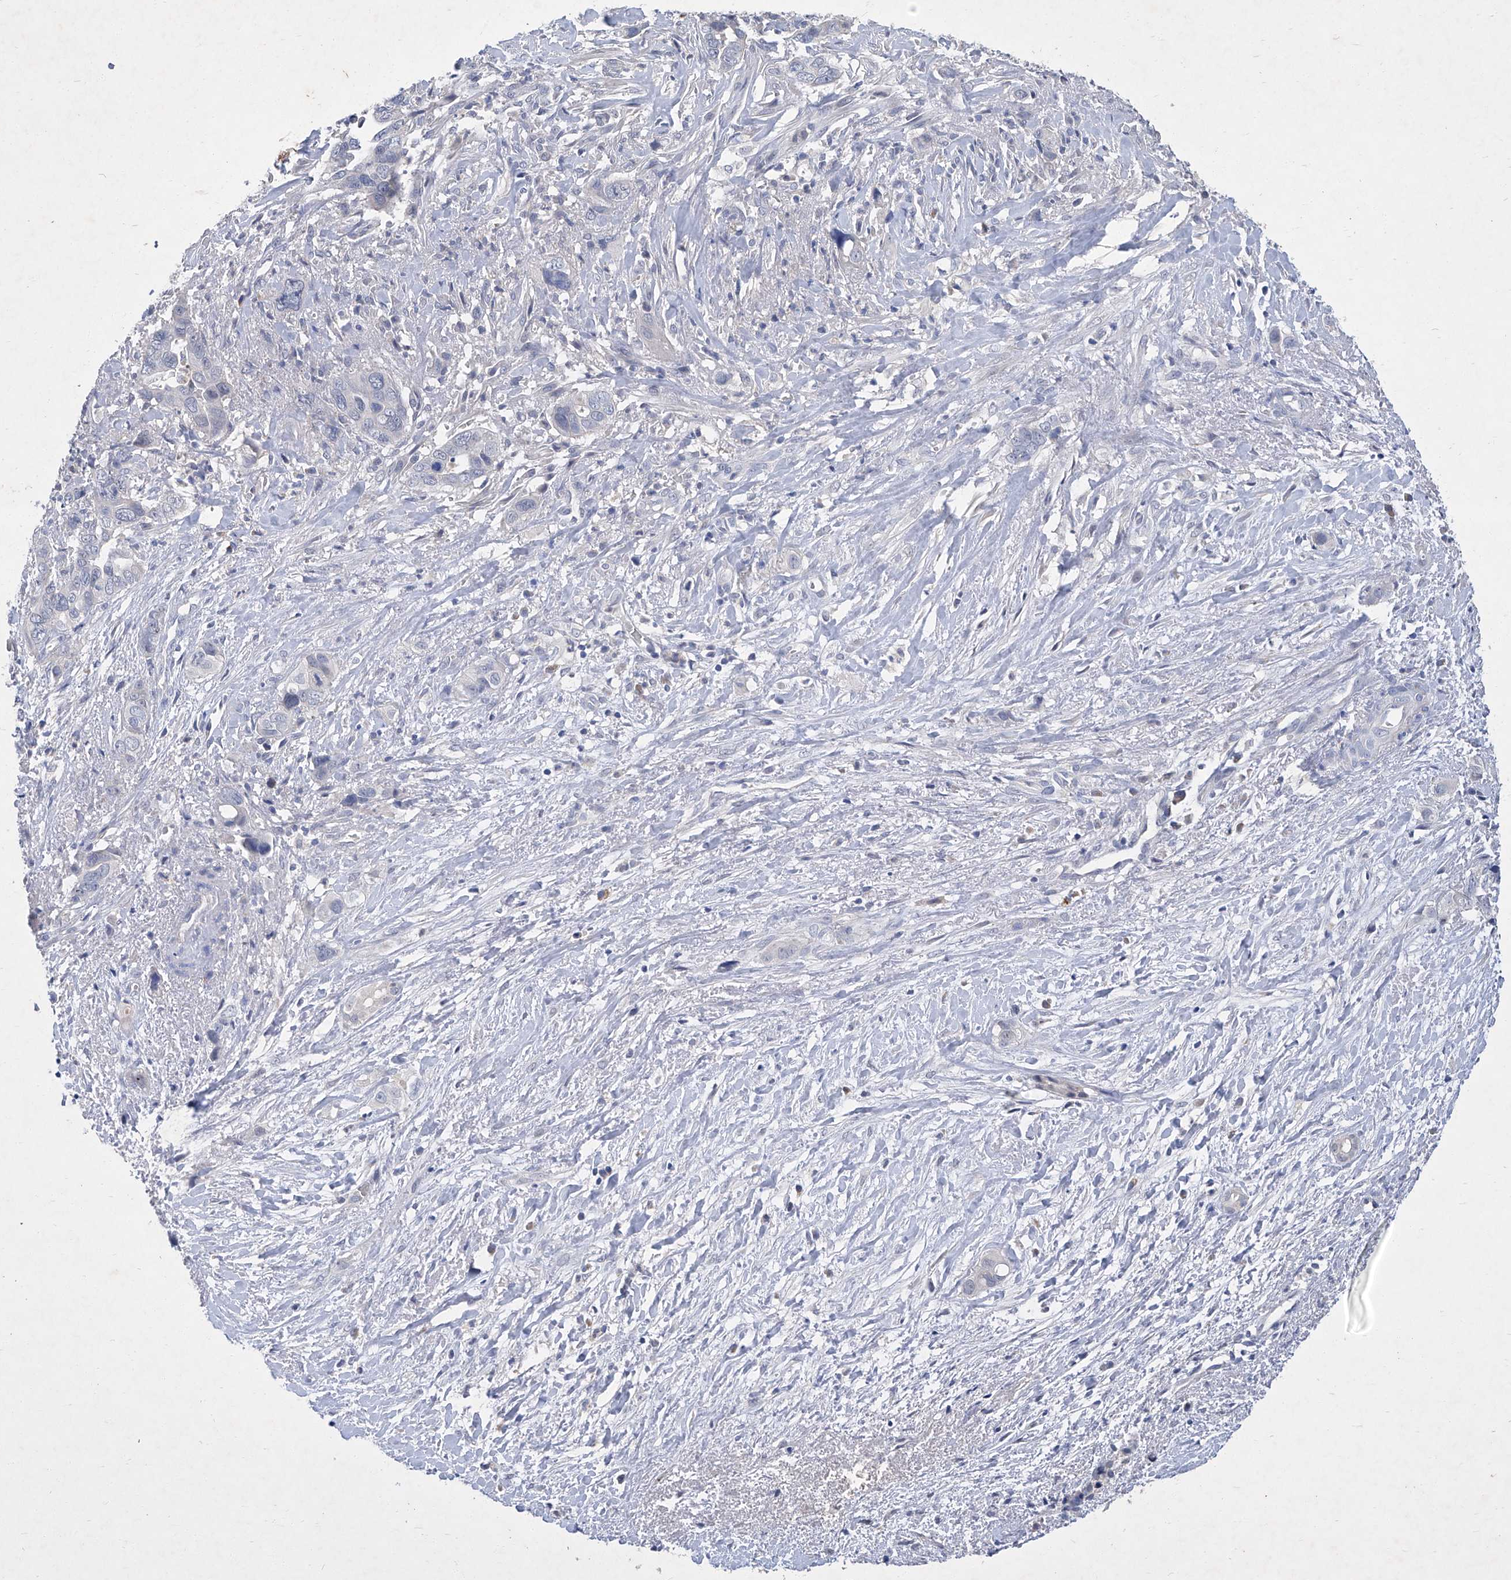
{"staining": {"intensity": "negative", "quantity": "none", "location": "none"}, "tissue": "liver cancer", "cell_type": "Tumor cells", "image_type": "cancer", "snomed": [{"axis": "morphology", "description": "Cholangiocarcinoma"}, {"axis": "topography", "description": "Liver"}], "caption": "This is a photomicrograph of immunohistochemistry staining of liver cancer (cholangiocarcinoma), which shows no expression in tumor cells. (Brightfield microscopy of DAB immunohistochemistry at high magnification).", "gene": "SBK2", "patient": {"sex": "female", "age": 79}}